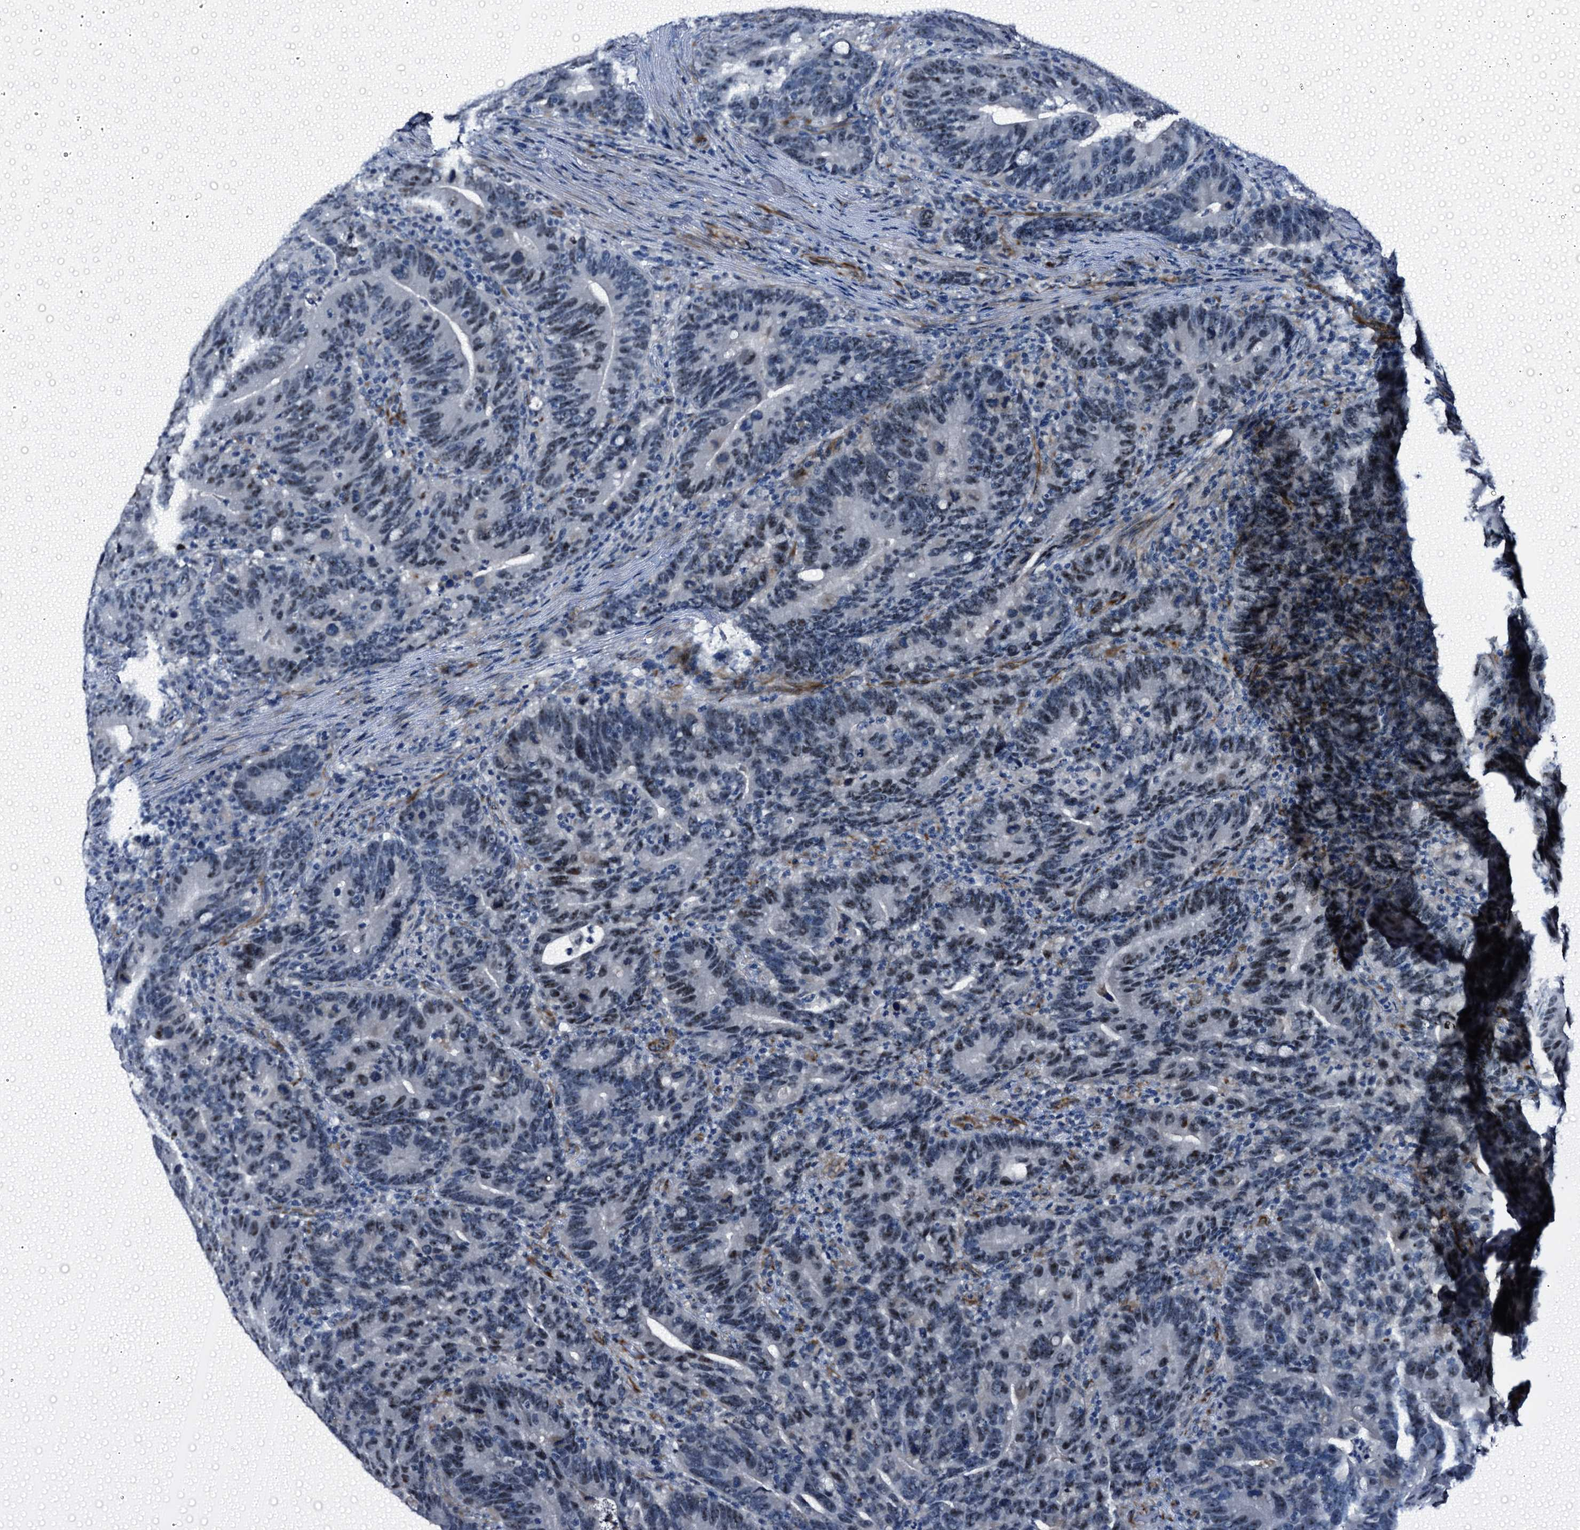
{"staining": {"intensity": "weak", "quantity": "25%-75%", "location": "nuclear"}, "tissue": "colorectal cancer", "cell_type": "Tumor cells", "image_type": "cancer", "snomed": [{"axis": "morphology", "description": "Adenocarcinoma, NOS"}, {"axis": "topography", "description": "Colon"}], "caption": "Colorectal cancer stained with a brown dye exhibits weak nuclear positive expression in approximately 25%-75% of tumor cells.", "gene": "EMG1", "patient": {"sex": "female", "age": 66}}